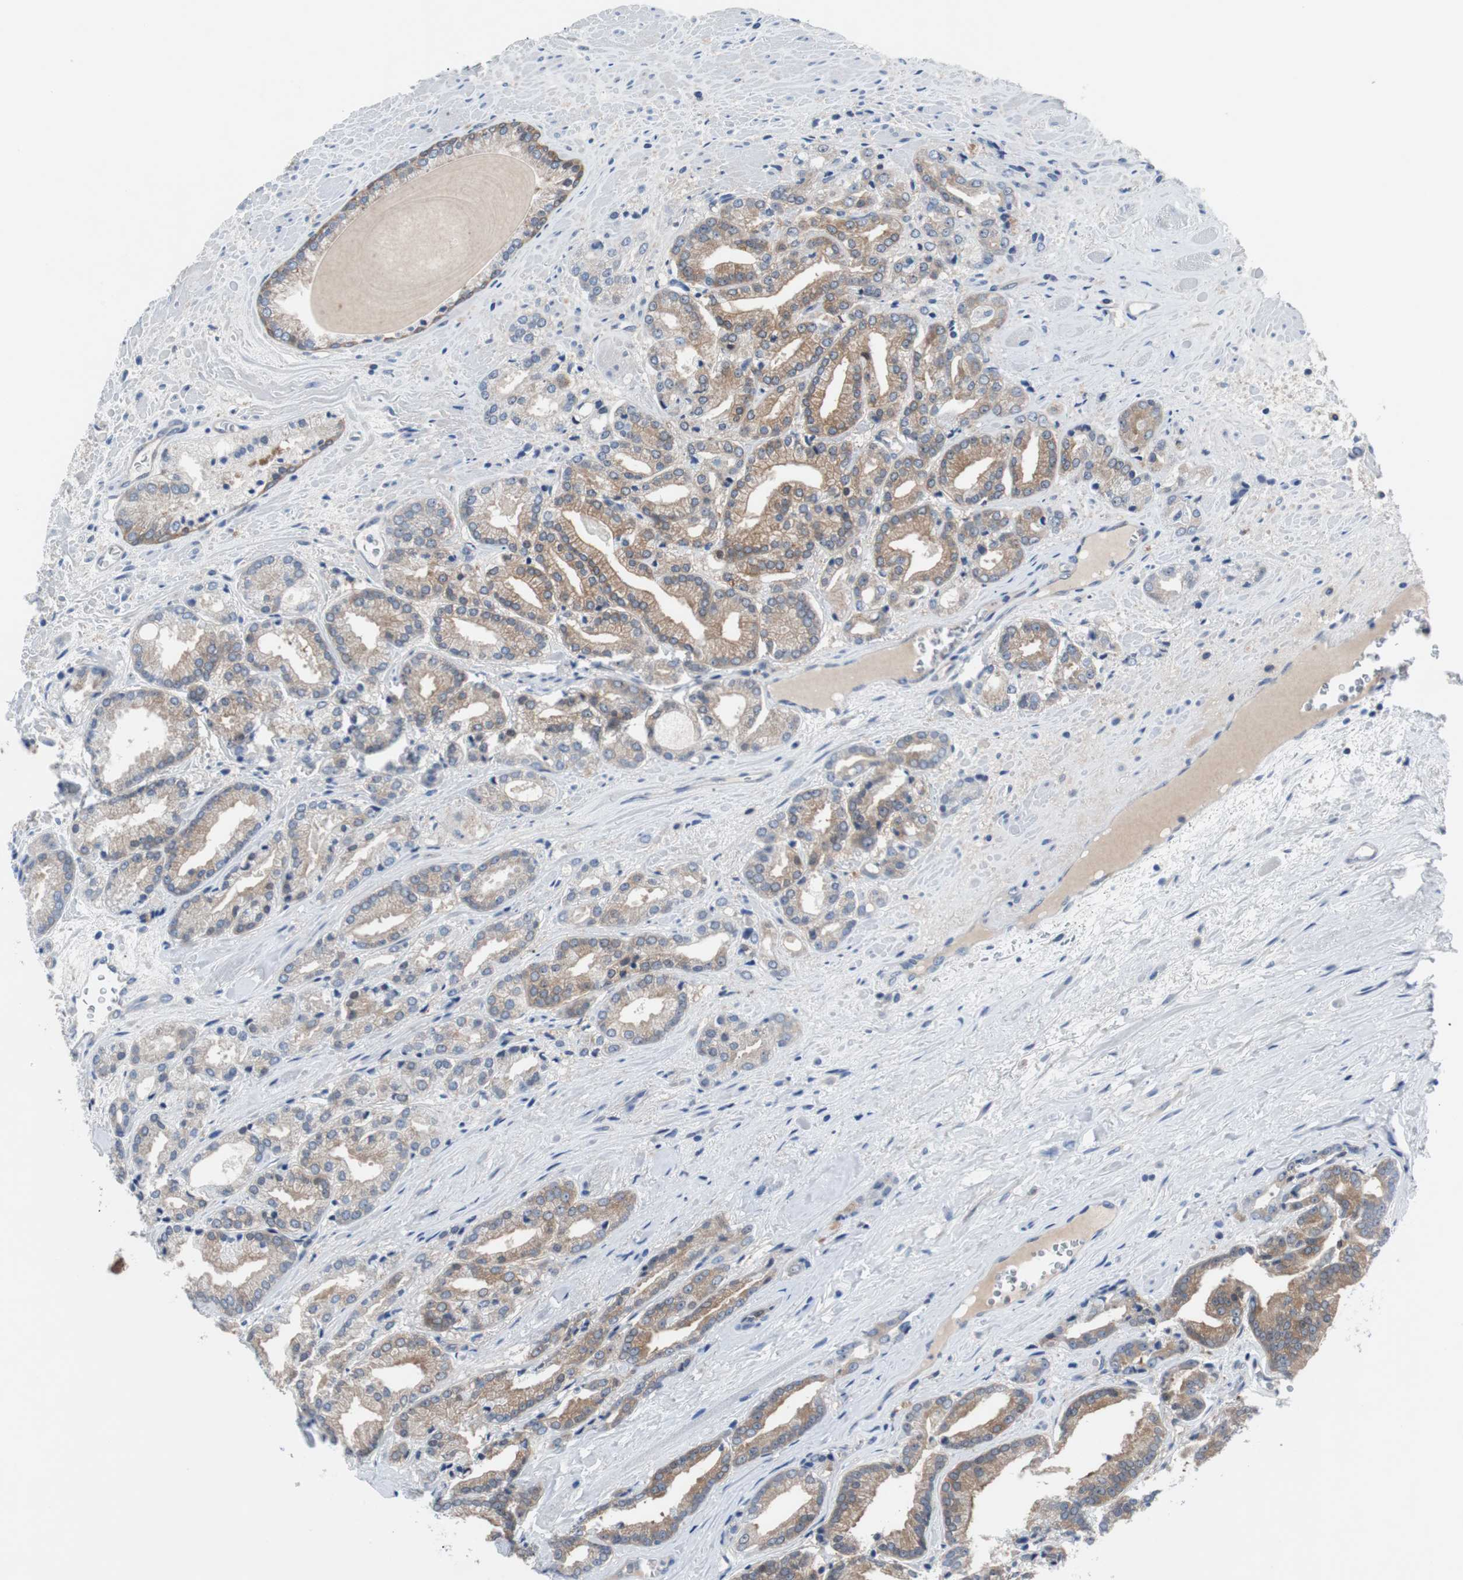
{"staining": {"intensity": "weak", "quantity": ">75%", "location": "cytoplasmic/membranous"}, "tissue": "prostate cancer", "cell_type": "Tumor cells", "image_type": "cancer", "snomed": [{"axis": "morphology", "description": "Adenocarcinoma, Low grade"}, {"axis": "topography", "description": "Prostate"}], "caption": "Tumor cells demonstrate low levels of weak cytoplasmic/membranous positivity in approximately >75% of cells in human adenocarcinoma (low-grade) (prostate).", "gene": "EEF2K", "patient": {"sex": "male", "age": 59}}